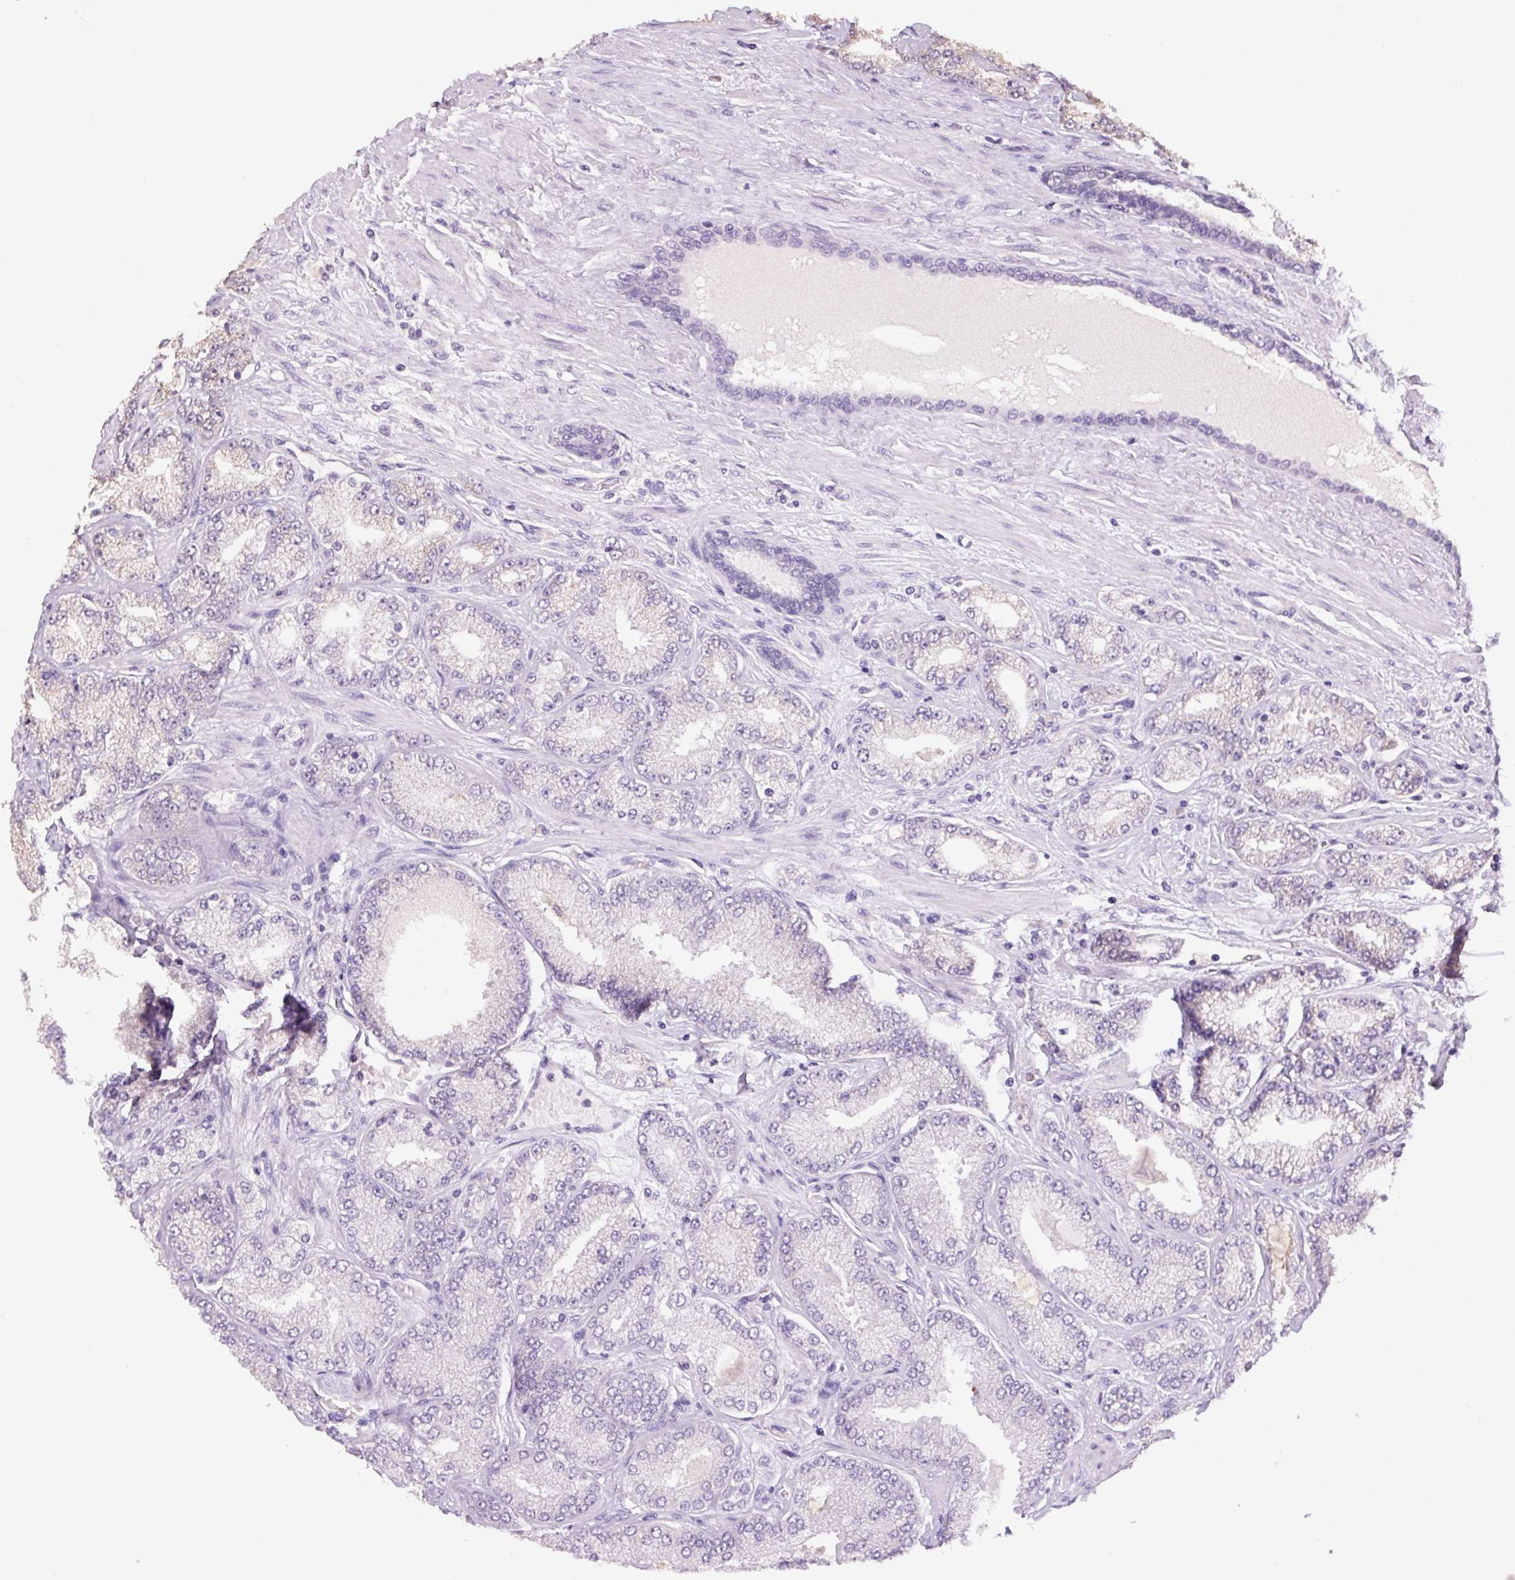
{"staining": {"intensity": "negative", "quantity": "none", "location": "none"}, "tissue": "prostate cancer", "cell_type": "Tumor cells", "image_type": "cancer", "snomed": [{"axis": "morphology", "description": "Adenocarcinoma, High grade"}, {"axis": "topography", "description": "Prostate"}], "caption": "Immunohistochemistry micrograph of neoplastic tissue: prostate high-grade adenocarcinoma stained with DAB demonstrates no significant protein positivity in tumor cells.", "gene": "SGF29", "patient": {"sex": "male", "age": 68}}